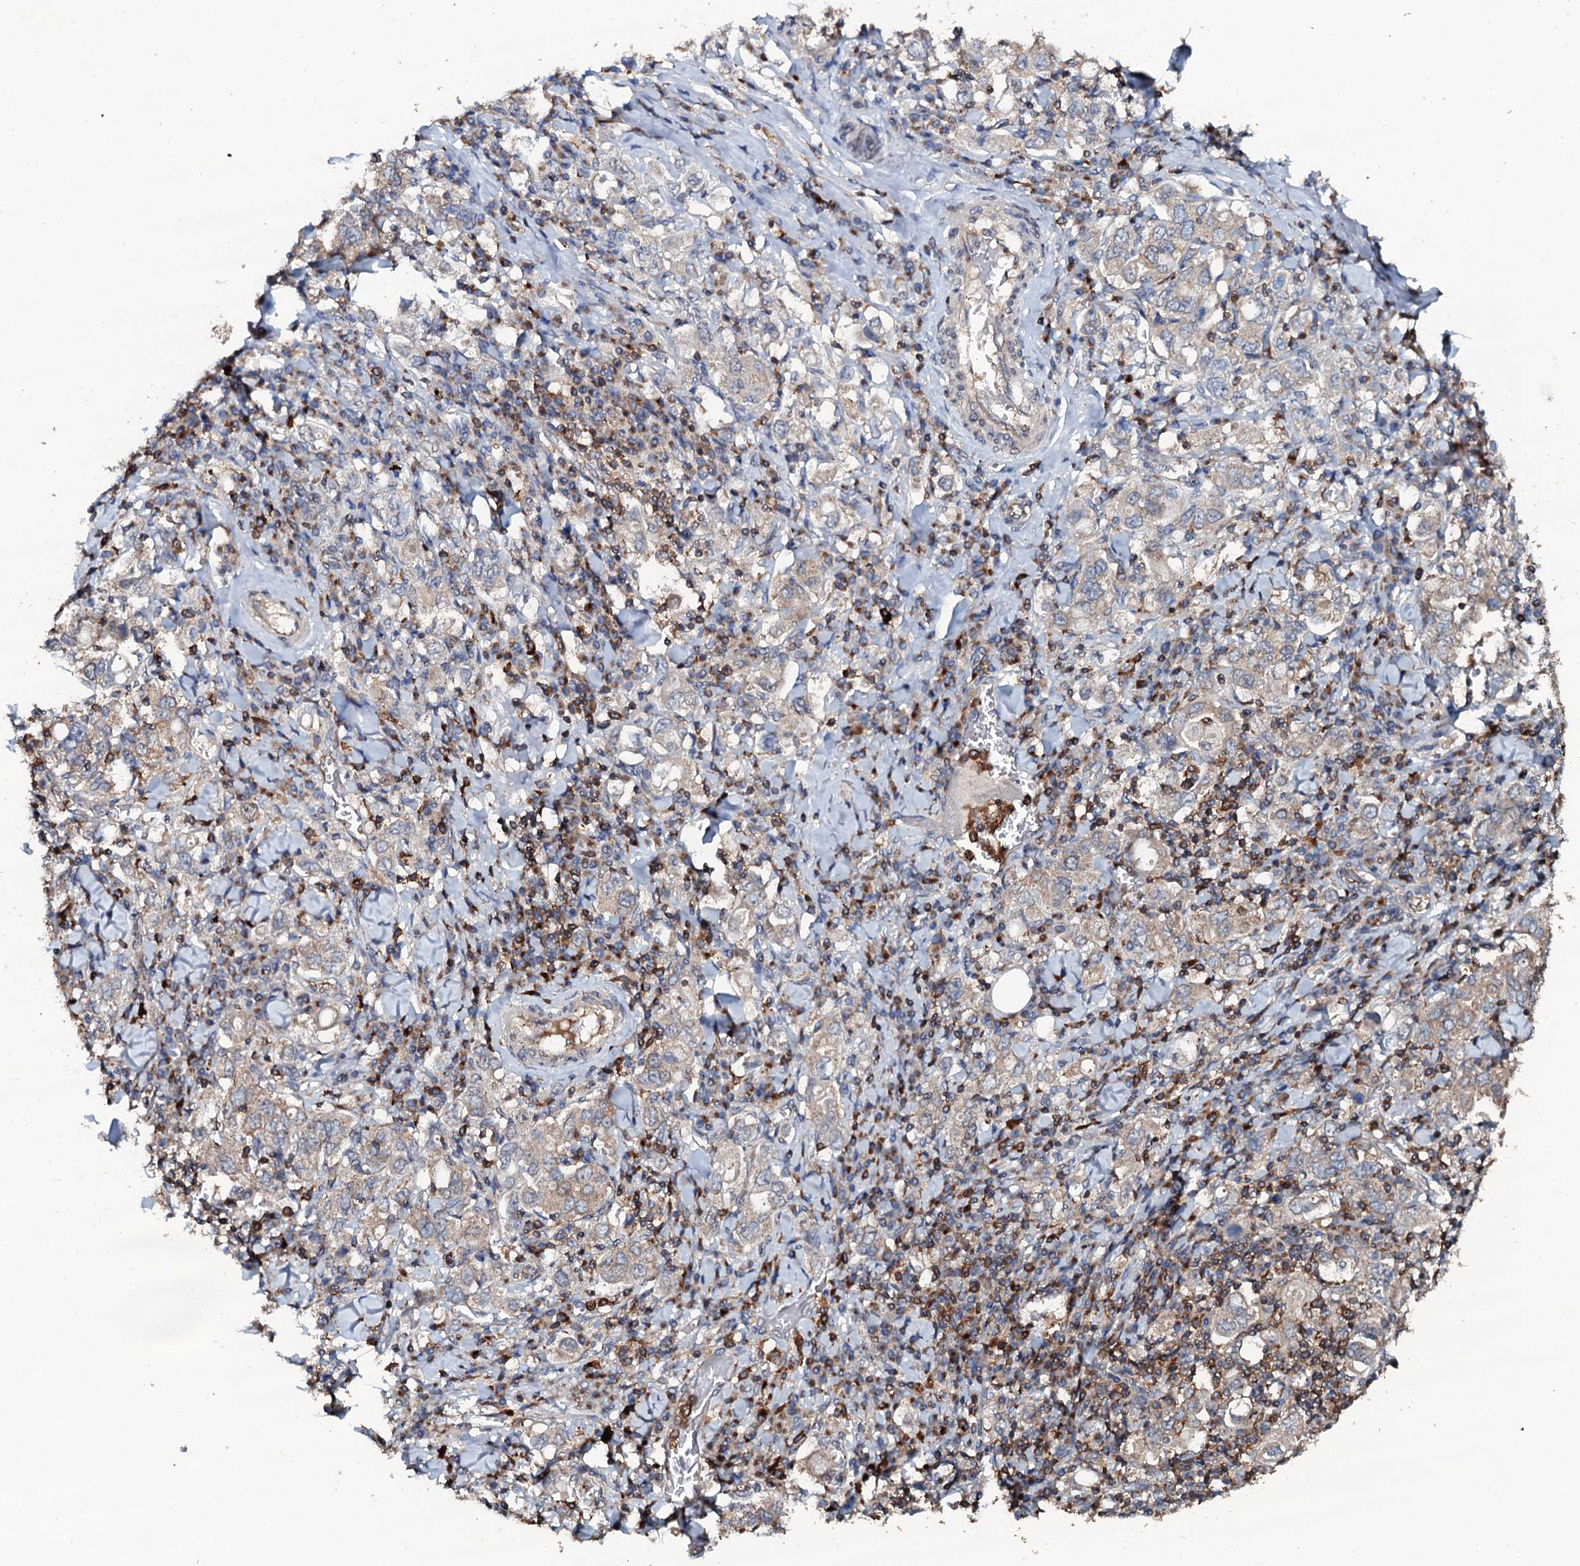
{"staining": {"intensity": "weak", "quantity": "25%-75%", "location": "cytoplasmic/membranous"}, "tissue": "stomach cancer", "cell_type": "Tumor cells", "image_type": "cancer", "snomed": [{"axis": "morphology", "description": "Adenocarcinoma, NOS"}, {"axis": "topography", "description": "Stomach, upper"}], "caption": "Stomach cancer tissue exhibits weak cytoplasmic/membranous staining in about 25%-75% of tumor cells", "gene": "GRK2", "patient": {"sex": "male", "age": 62}}